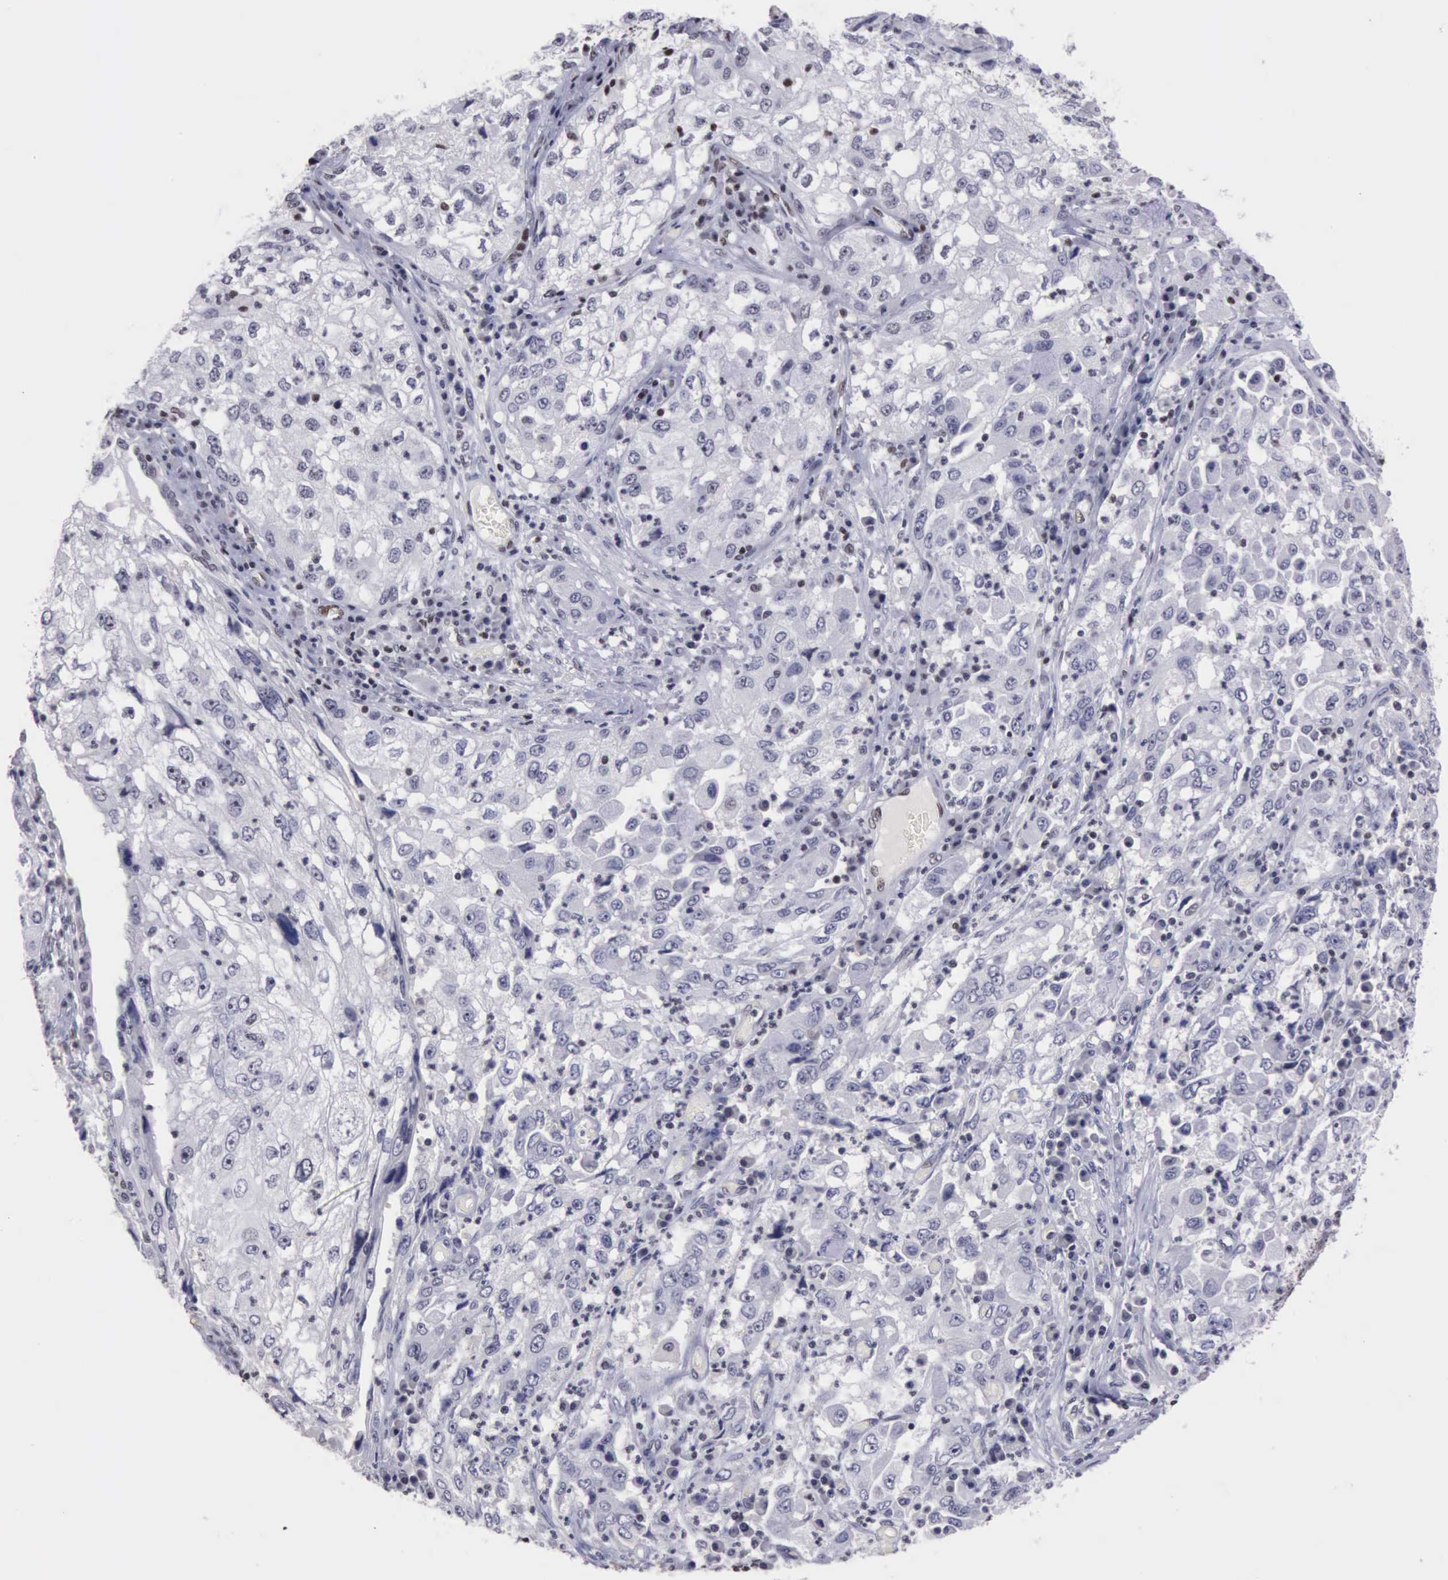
{"staining": {"intensity": "negative", "quantity": "none", "location": "none"}, "tissue": "cervical cancer", "cell_type": "Tumor cells", "image_type": "cancer", "snomed": [{"axis": "morphology", "description": "Squamous cell carcinoma, NOS"}, {"axis": "topography", "description": "Cervix"}], "caption": "Cervical cancer (squamous cell carcinoma) was stained to show a protein in brown. There is no significant positivity in tumor cells.", "gene": "YY1", "patient": {"sex": "female", "age": 36}}